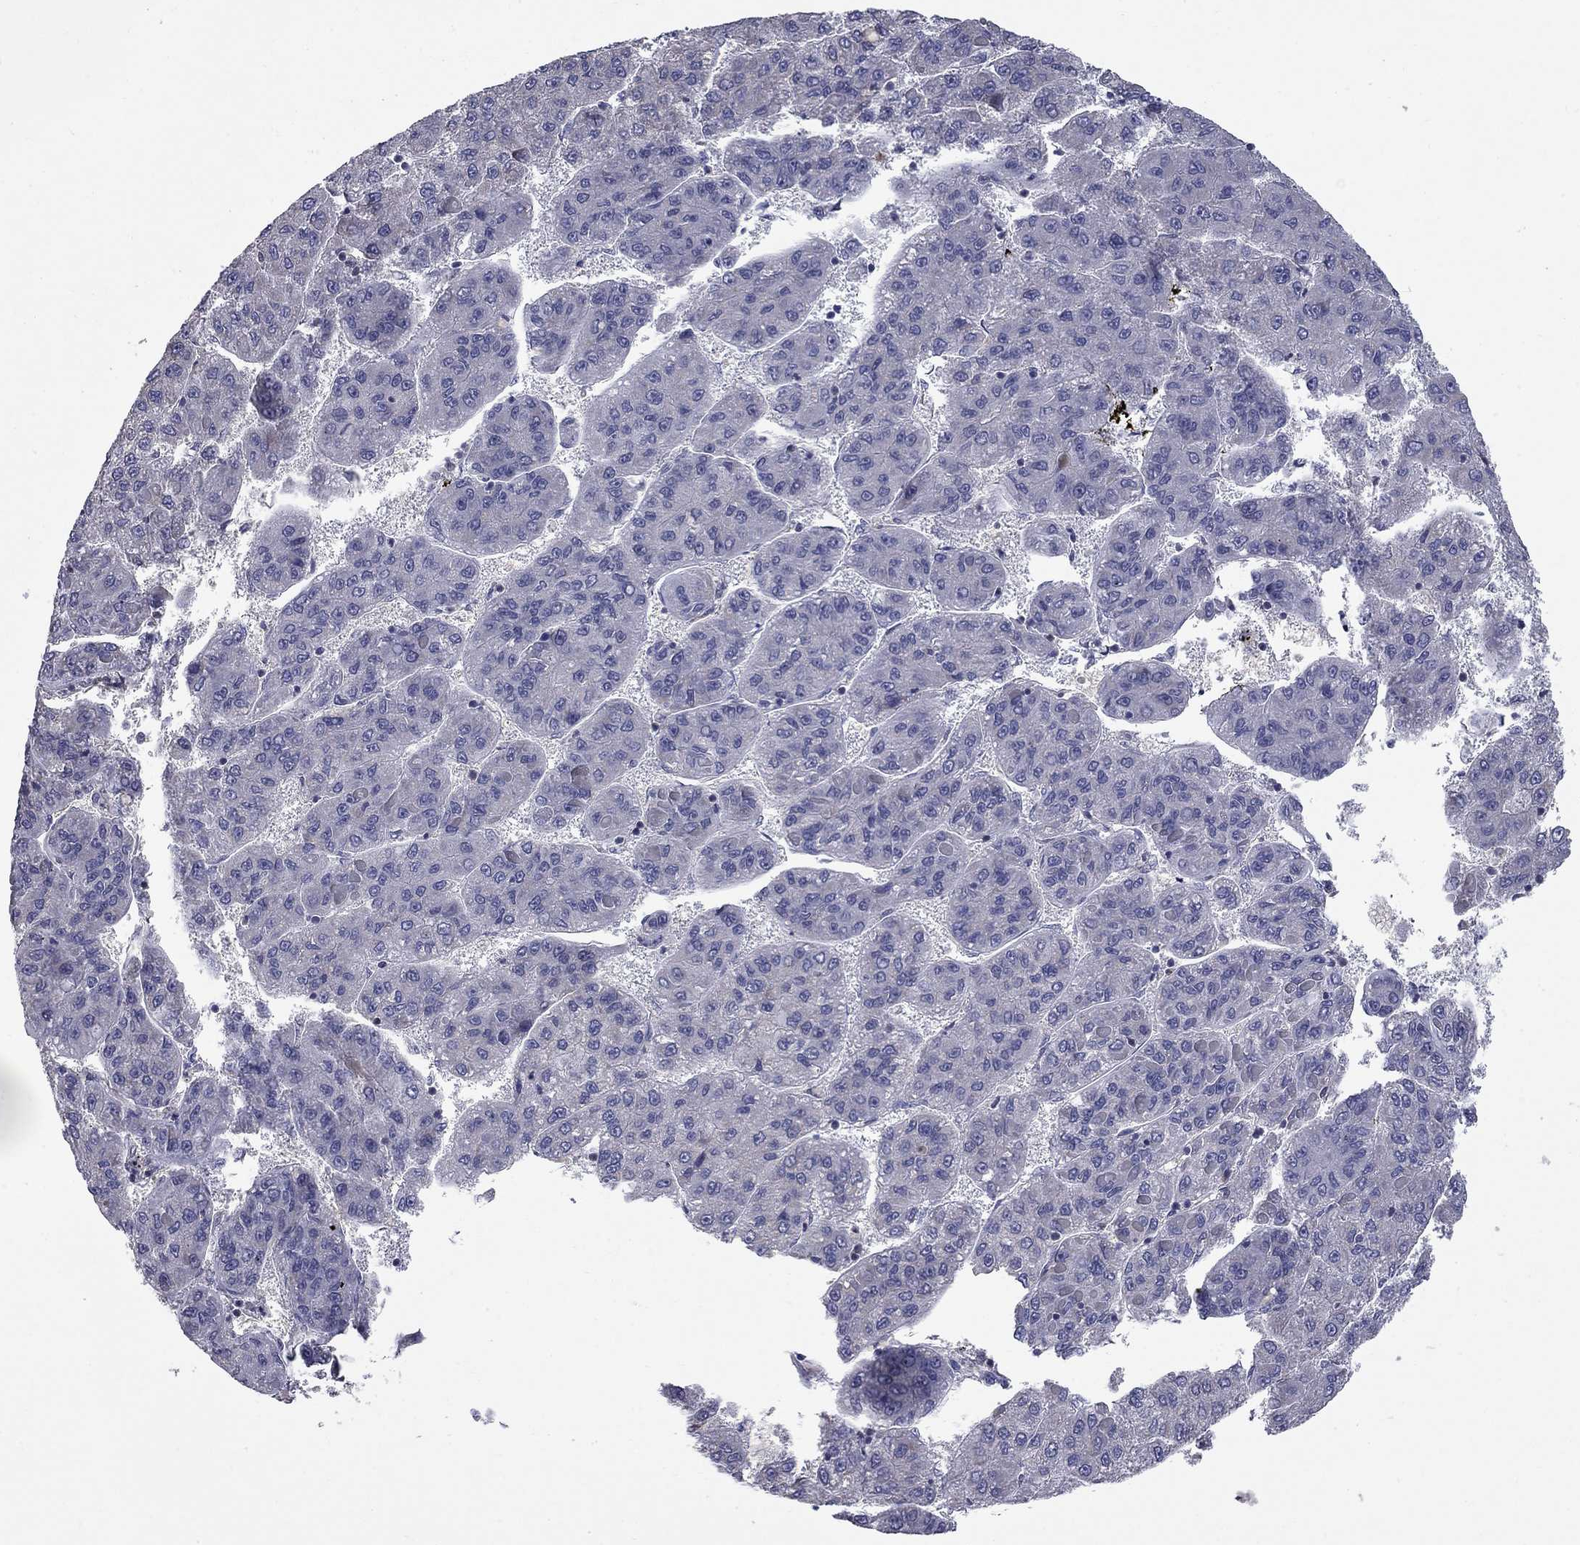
{"staining": {"intensity": "negative", "quantity": "none", "location": "none"}, "tissue": "liver cancer", "cell_type": "Tumor cells", "image_type": "cancer", "snomed": [{"axis": "morphology", "description": "Carcinoma, Hepatocellular, NOS"}, {"axis": "topography", "description": "Liver"}], "caption": "This is an immunohistochemistry micrograph of human hepatocellular carcinoma (liver). There is no expression in tumor cells.", "gene": "HTR4", "patient": {"sex": "female", "age": 82}}